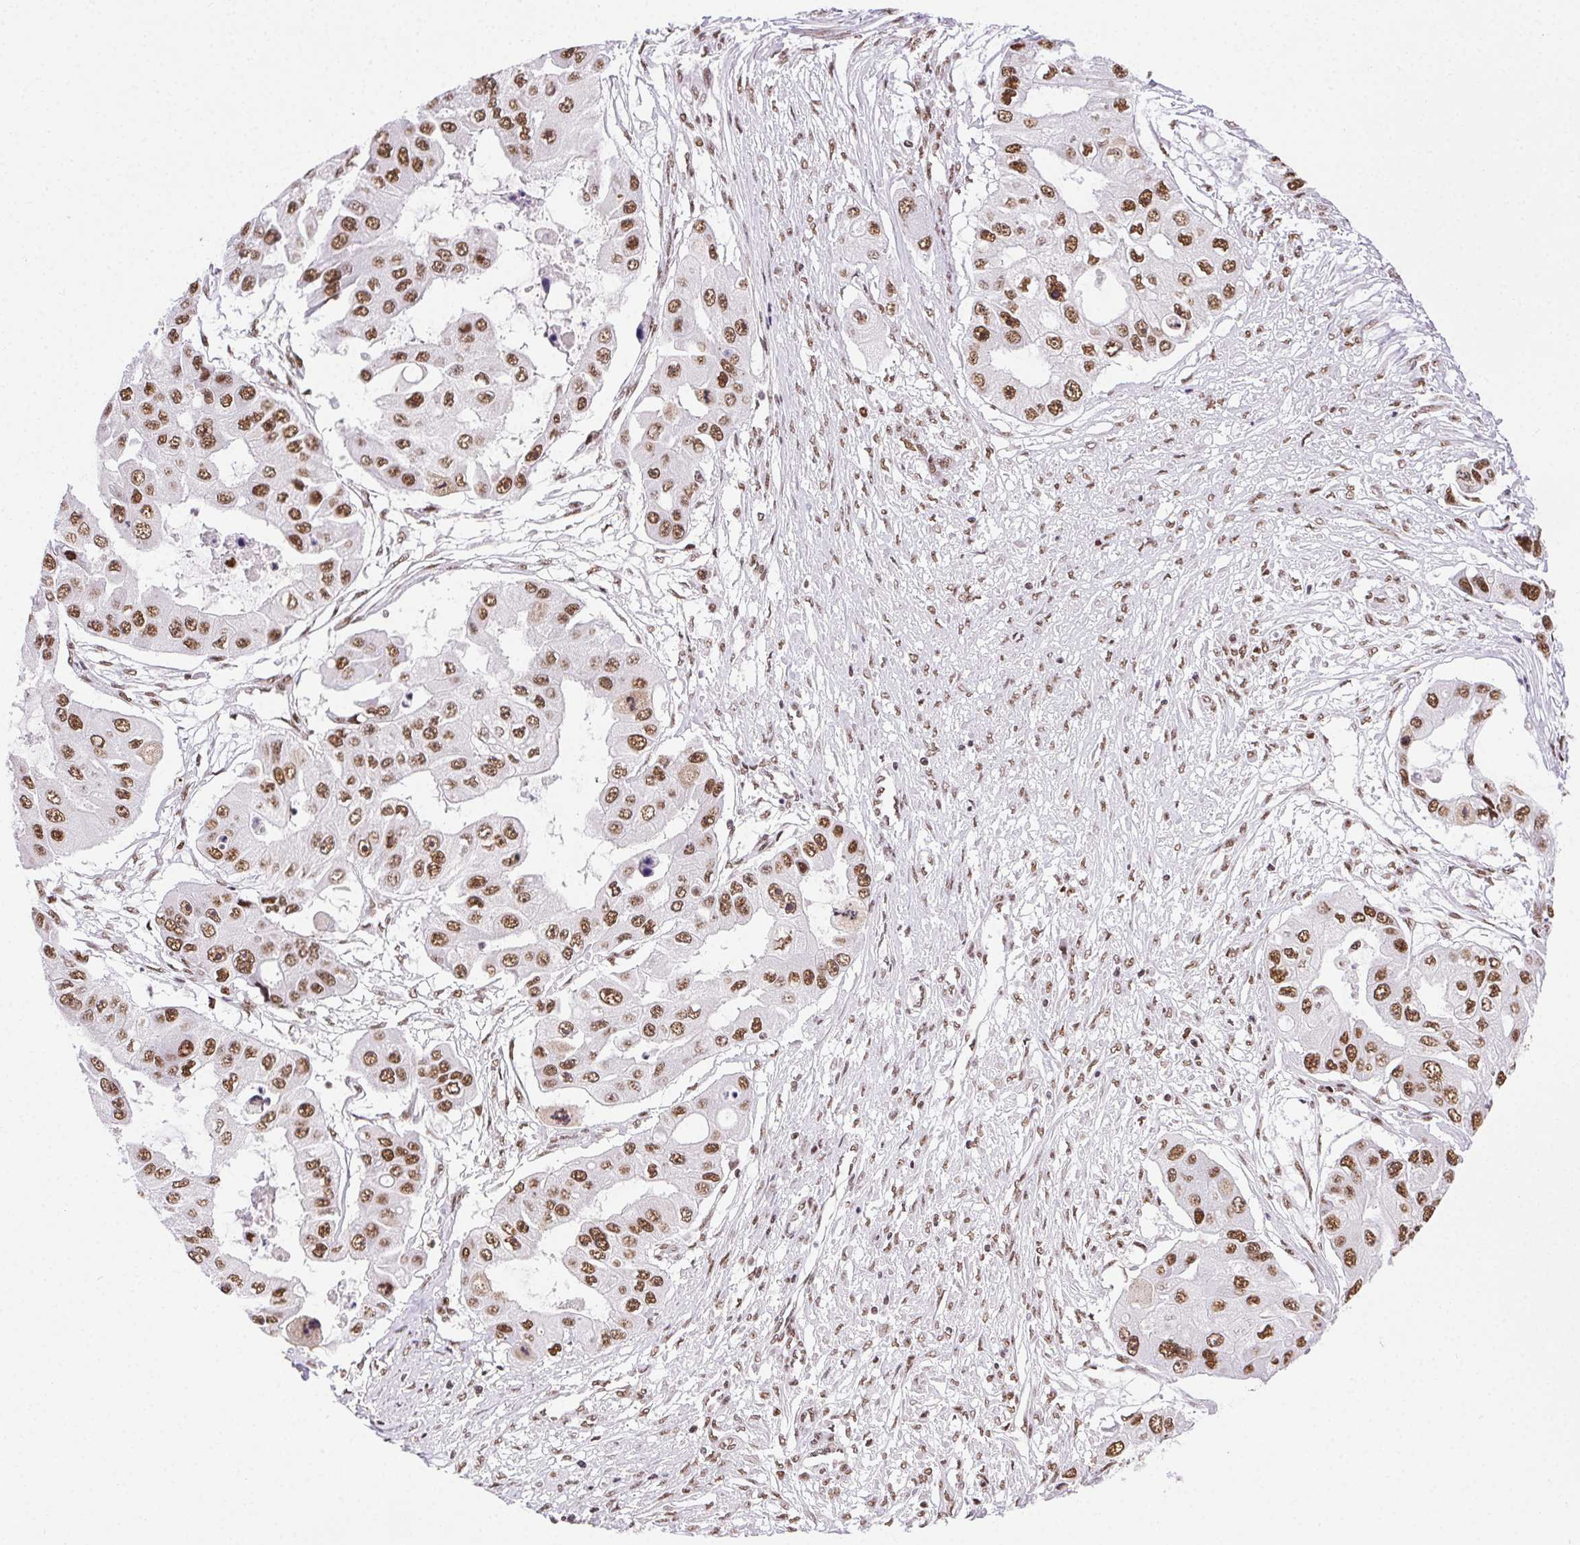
{"staining": {"intensity": "moderate", "quantity": ">75%", "location": "nuclear"}, "tissue": "ovarian cancer", "cell_type": "Tumor cells", "image_type": "cancer", "snomed": [{"axis": "morphology", "description": "Cystadenocarcinoma, serous, NOS"}, {"axis": "topography", "description": "Ovary"}], "caption": "About >75% of tumor cells in ovarian cancer reveal moderate nuclear protein expression as visualized by brown immunohistochemical staining.", "gene": "TRA2B", "patient": {"sex": "female", "age": 56}}